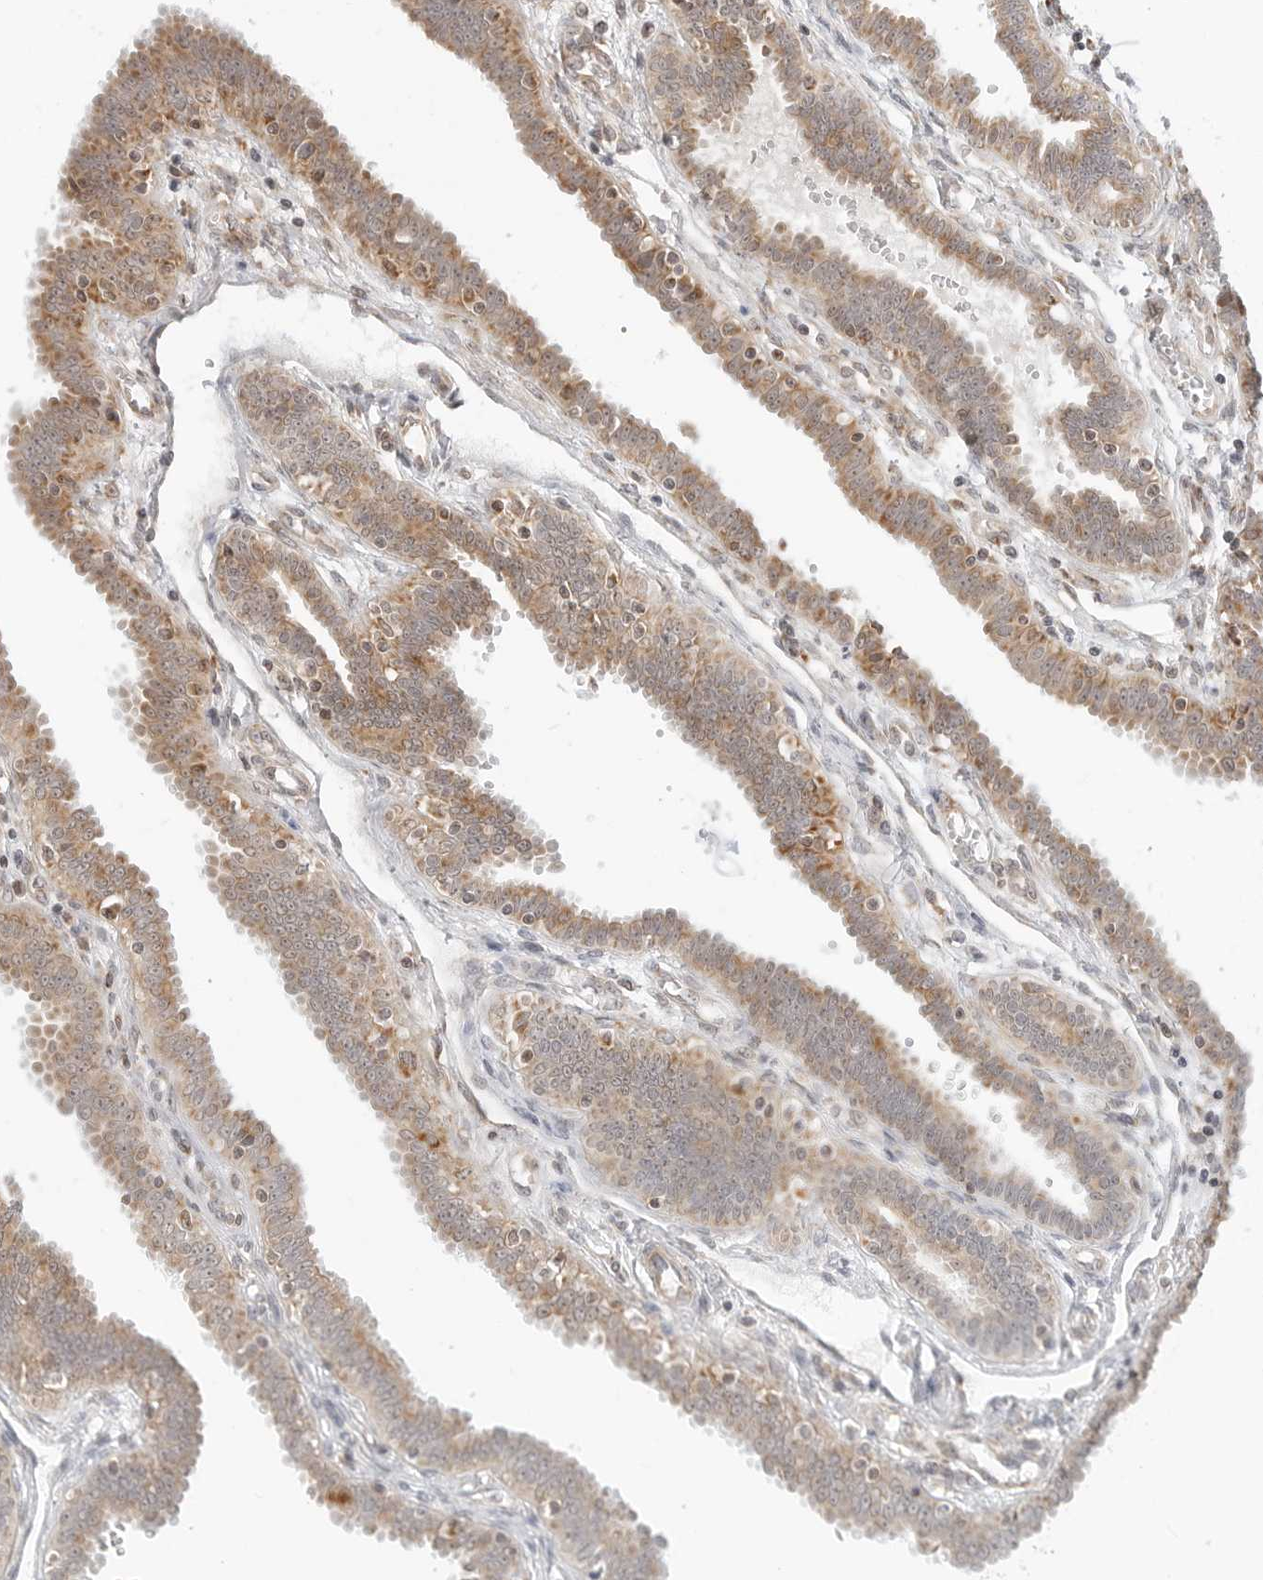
{"staining": {"intensity": "moderate", "quantity": ">75%", "location": "cytoplasmic/membranous"}, "tissue": "fallopian tube", "cell_type": "Glandular cells", "image_type": "normal", "snomed": [{"axis": "morphology", "description": "Normal tissue, NOS"}, {"axis": "topography", "description": "Fallopian tube"}], "caption": "Glandular cells show medium levels of moderate cytoplasmic/membranous positivity in approximately >75% of cells in unremarkable human fallopian tube.", "gene": "POLR3GL", "patient": {"sex": "female", "age": 32}}